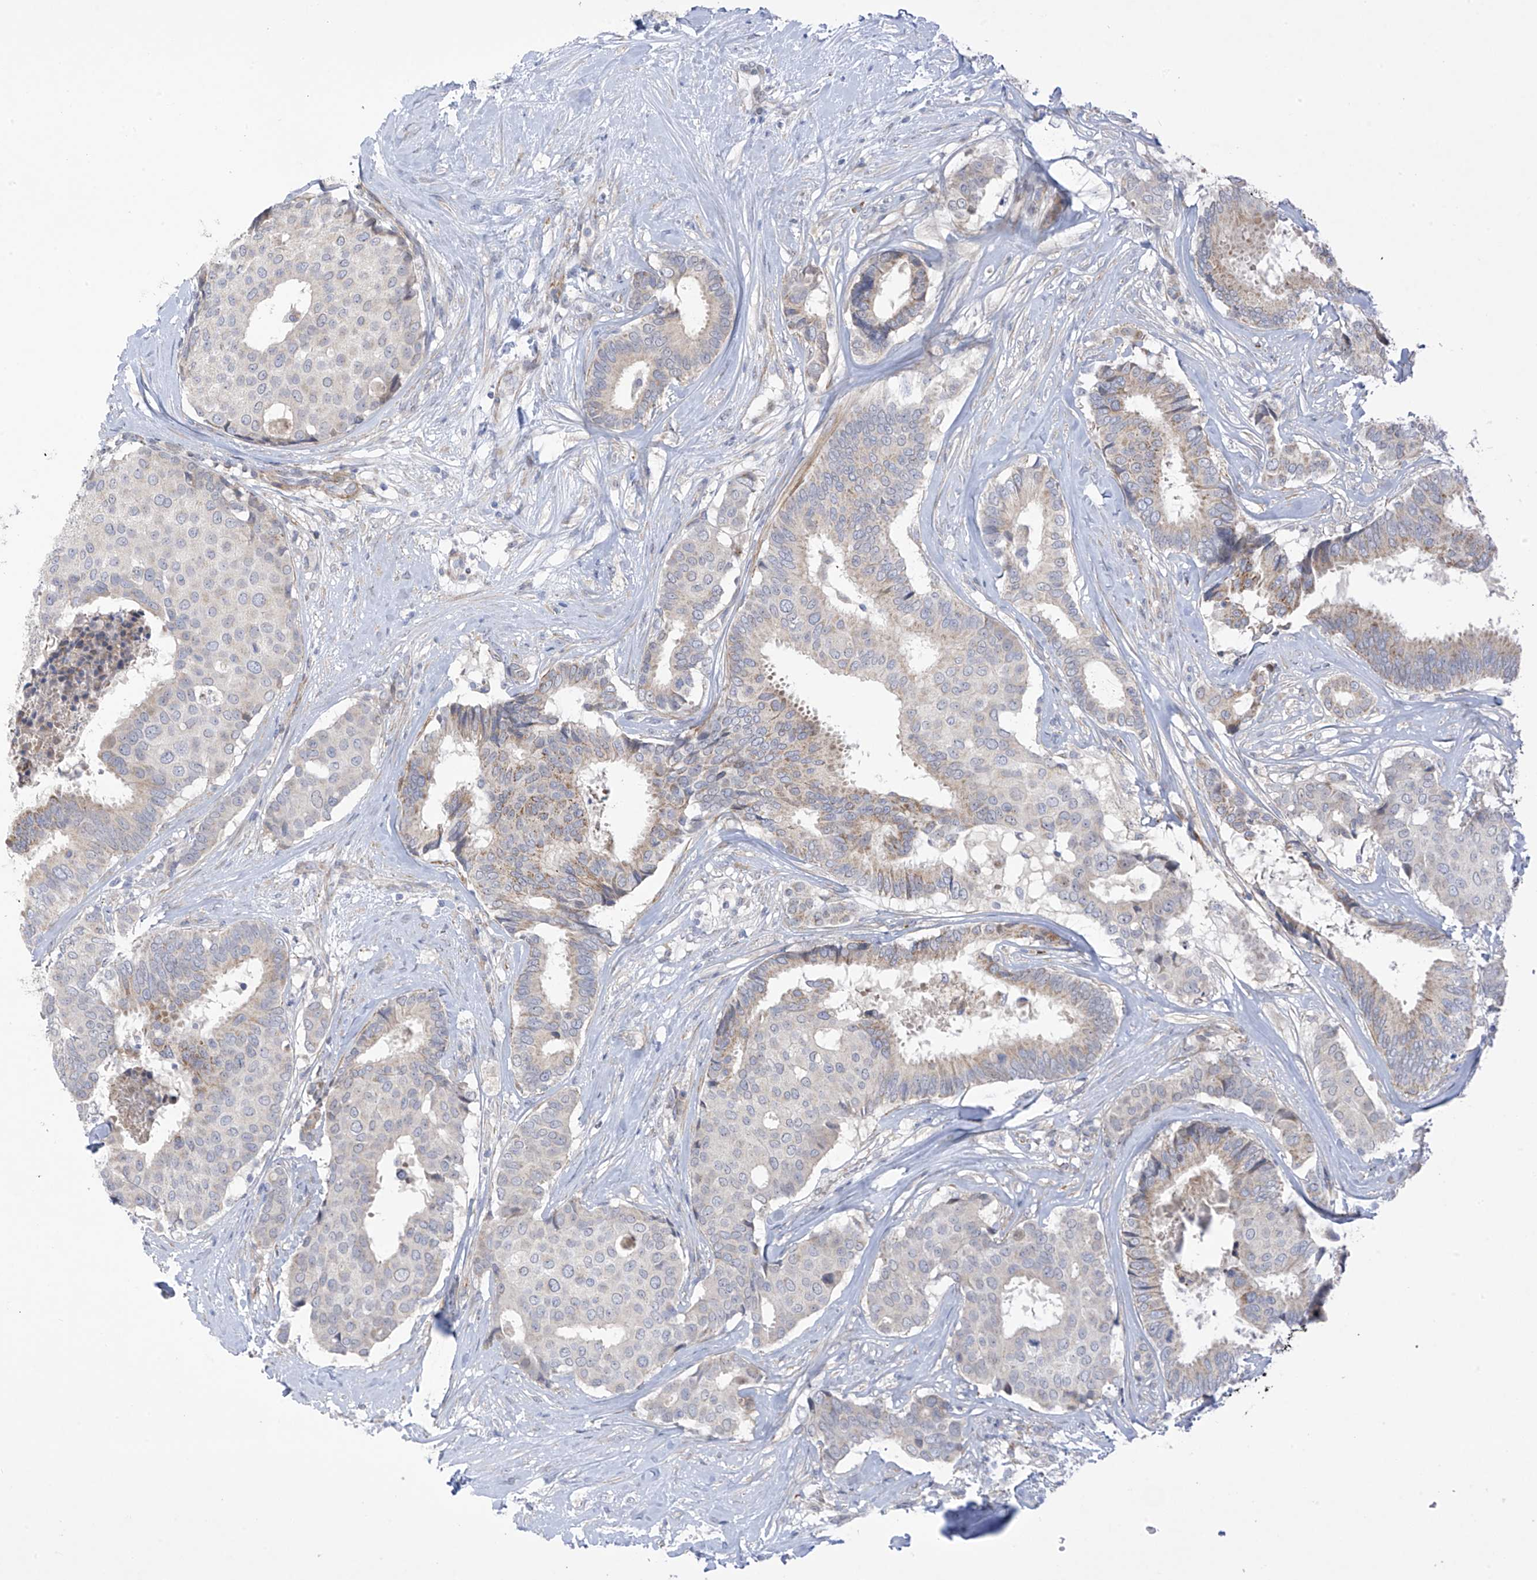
{"staining": {"intensity": "negative", "quantity": "none", "location": "none"}, "tissue": "breast cancer", "cell_type": "Tumor cells", "image_type": "cancer", "snomed": [{"axis": "morphology", "description": "Duct carcinoma"}, {"axis": "topography", "description": "Breast"}], "caption": "DAB immunohistochemical staining of human infiltrating ductal carcinoma (breast) shows no significant expression in tumor cells.", "gene": "ZNF641", "patient": {"sex": "female", "age": 75}}